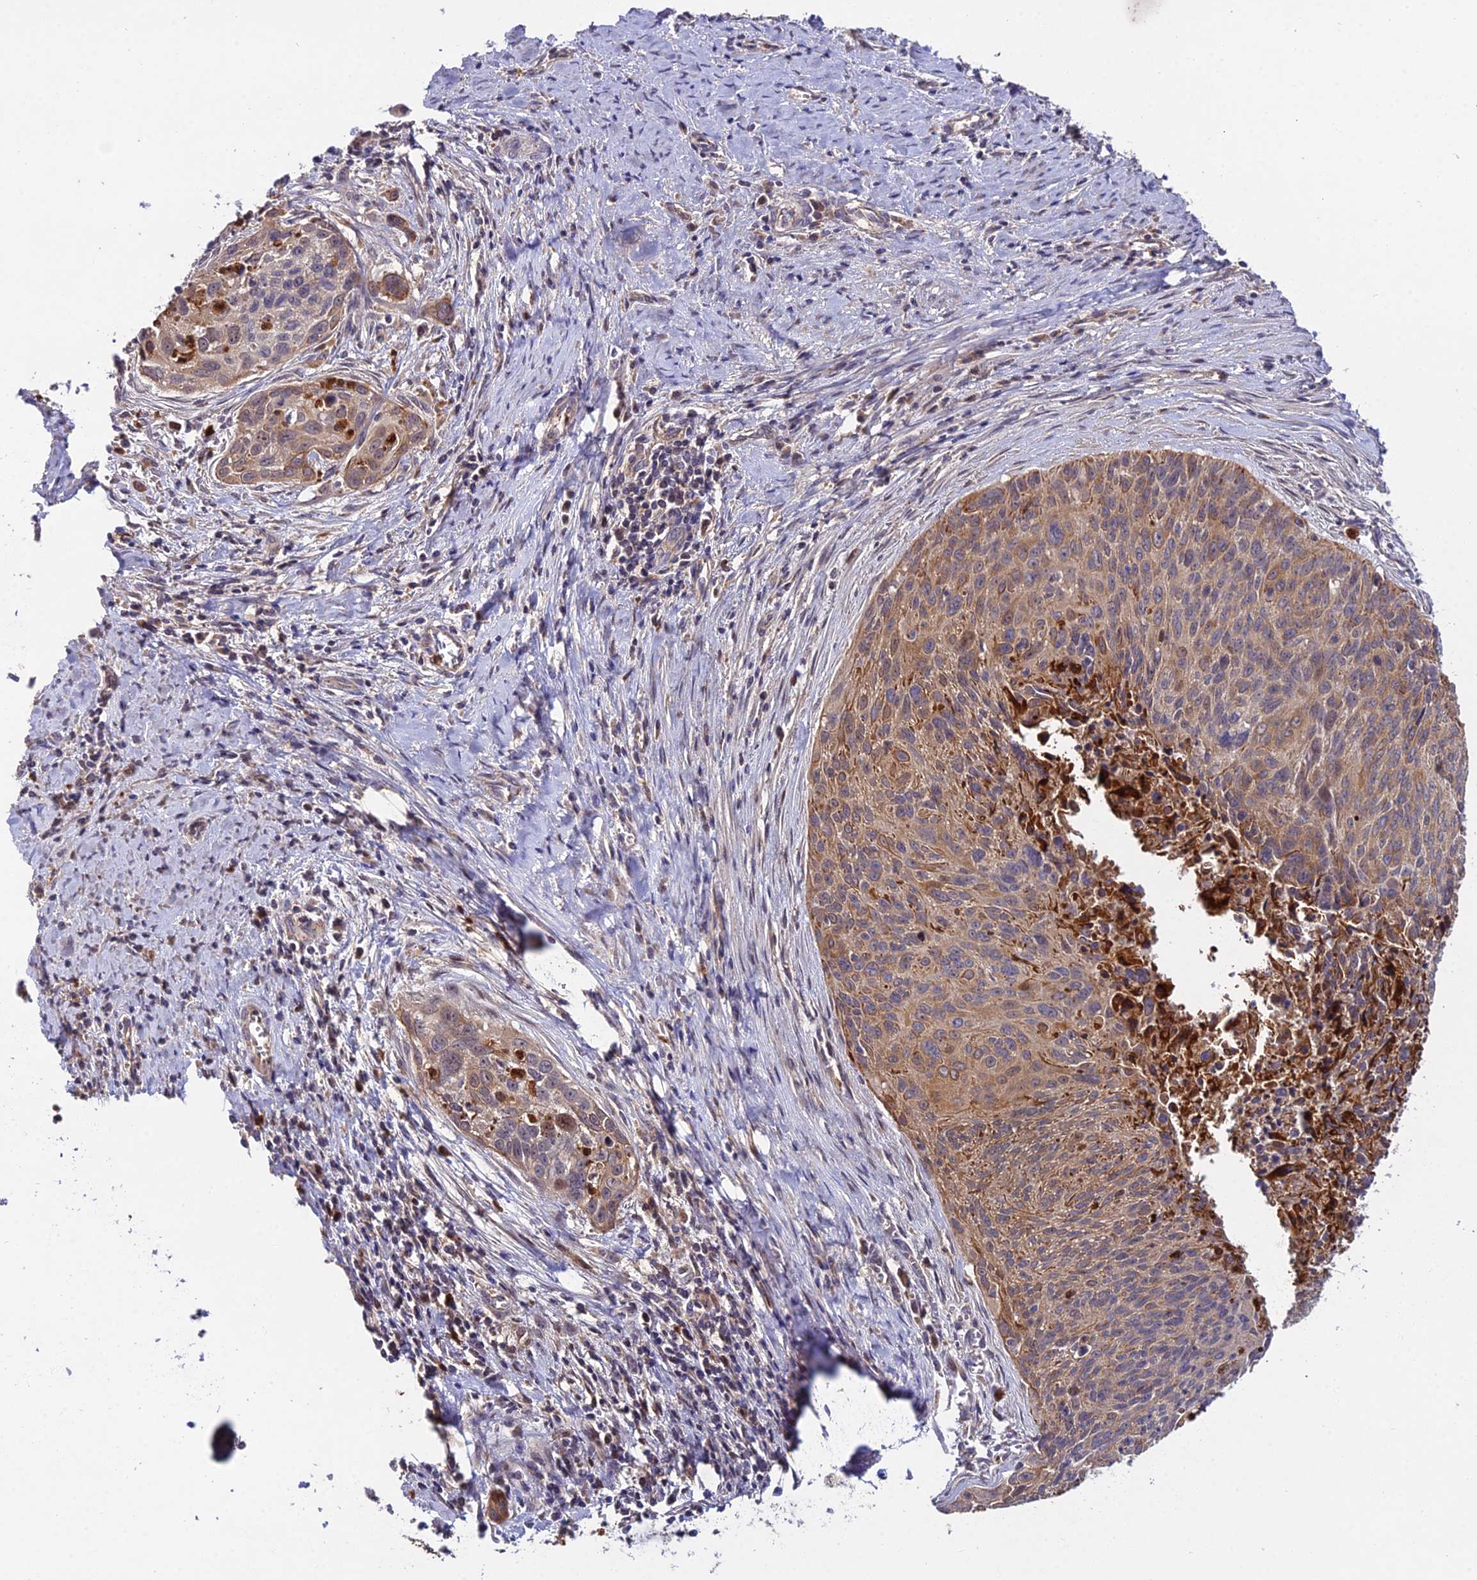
{"staining": {"intensity": "moderate", "quantity": ">75%", "location": "cytoplasmic/membranous"}, "tissue": "cervical cancer", "cell_type": "Tumor cells", "image_type": "cancer", "snomed": [{"axis": "morphology", "description": "Squamous cell carcinoma, NOS"}, {"axis": "topography", "description": "Cervix"}], "caption": "Cervical cancer (squamous cell carcinoma) tissue displays moderate cytoplasmic/membranous positivity in approximately >75% of tumor cells, visualized by immunohistochemistry.", "gene": "EID2", "patient": {"sex": "female", "age": 55}}